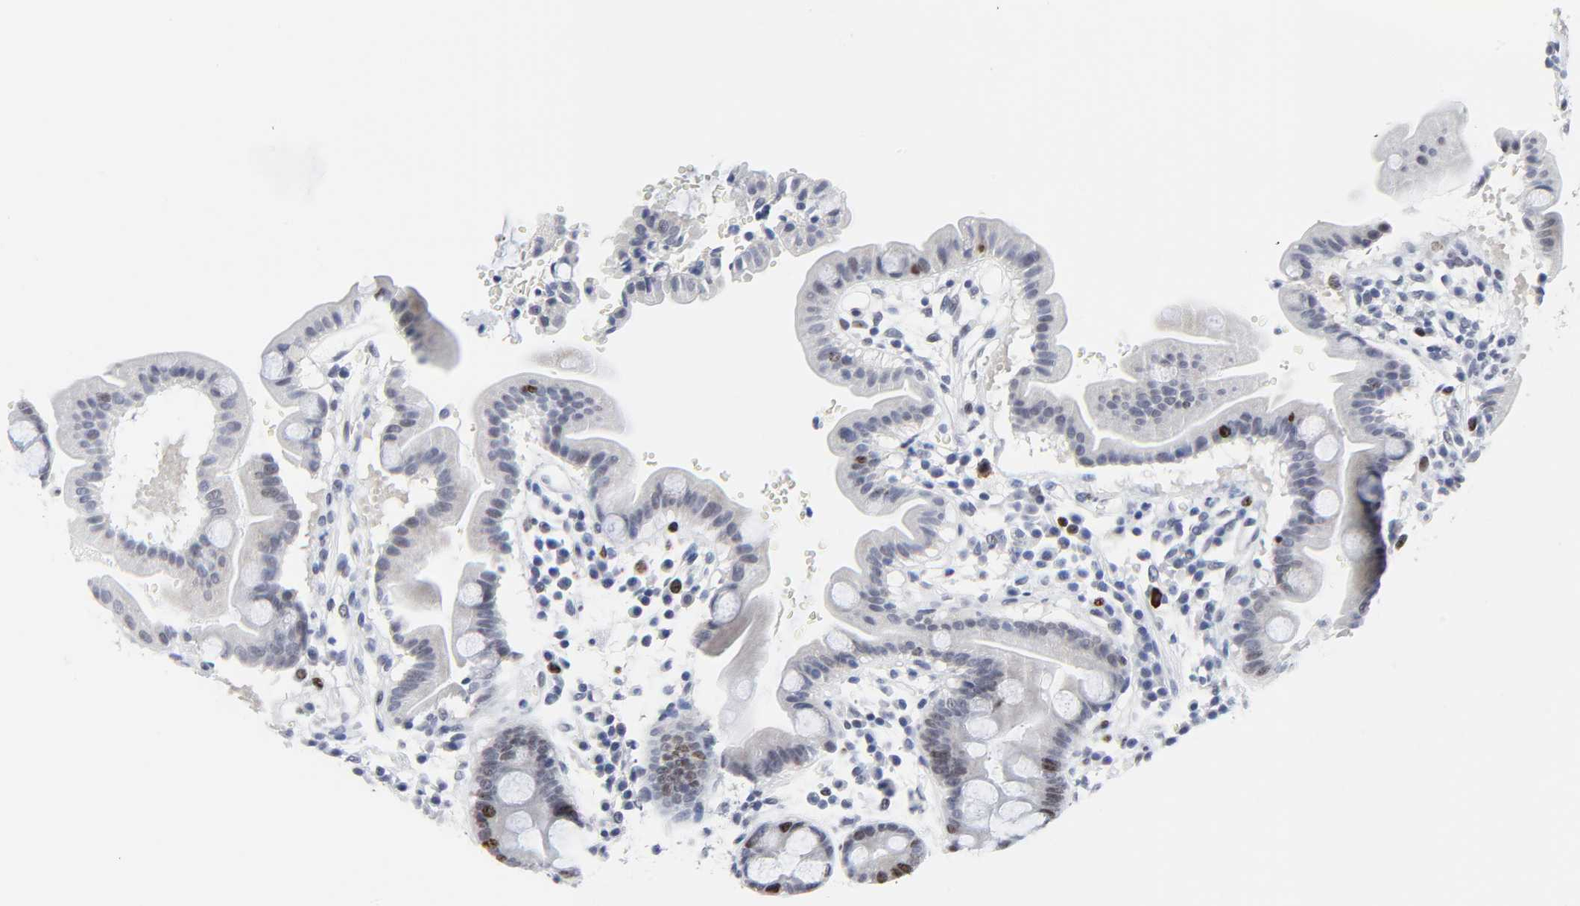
{"staining": {"intensity": "moderate", "quantity": "<25%", "location": "nuclear"}, "tissue": "duodenum", "cell_type": "Glandular cells", "image_type": "normal", "snomed": [{"axis": "morphology", "description": "Normal tissue, NOS"}, {"axis": "topography", "description": "Duodenum"}], "caption": "An immunohistochemistry image of benign tissue is shown. Protein staining in brown shows moderate nuclear positivity in duodenum within glandular cells. (DAB = brown stain, brightfield microscopy at high magnification).", "gene": "ZNF589", "patient": {"sex": "male", "age": 50}}